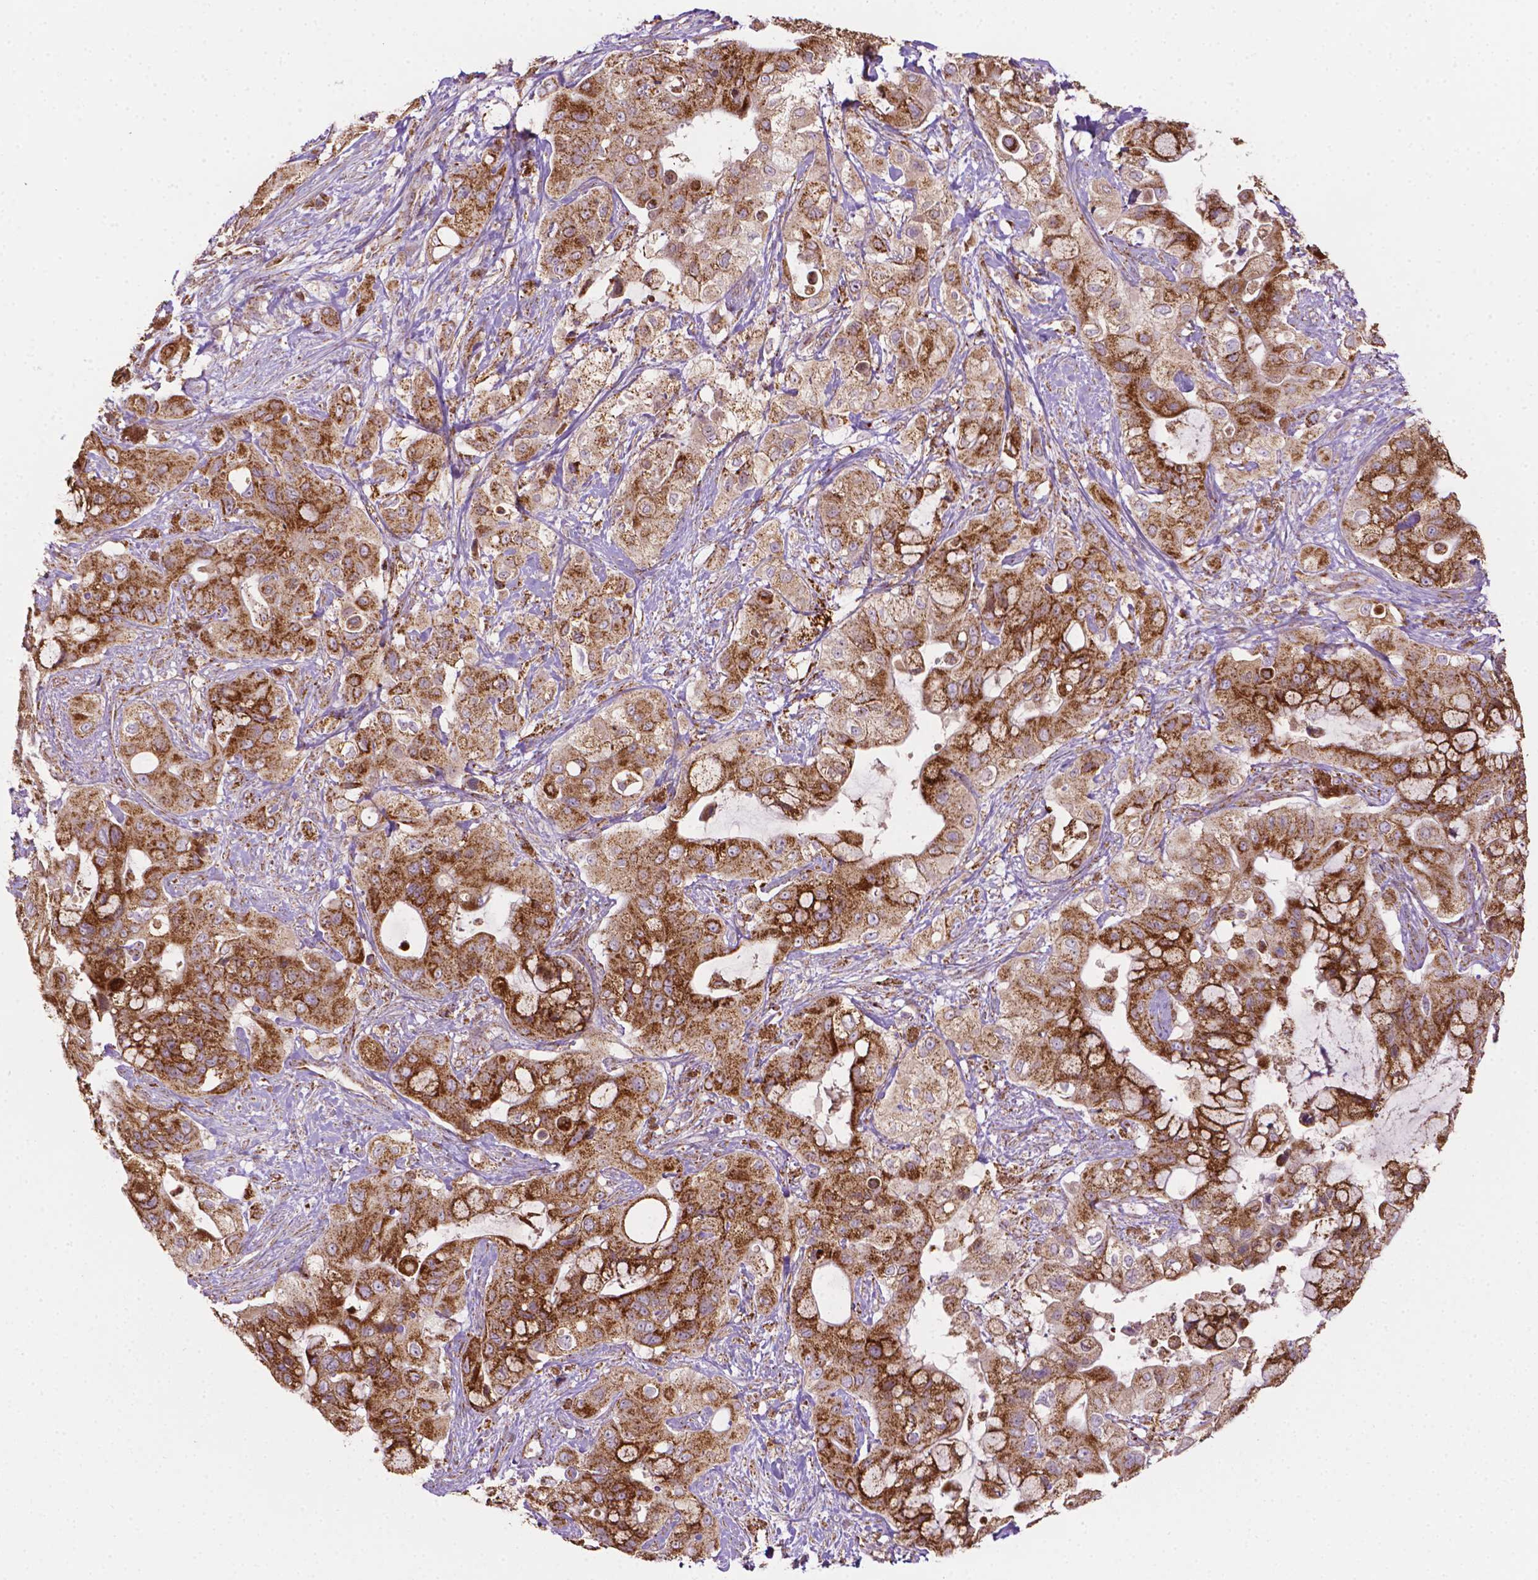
{"staining": {"intensity": "strong", "quantity": ">75%", "location": "cytoplasmic/membranous"}, "tissue": "pancreatic cancer", "cell_type": "Tumor cells", "image_type": "cancer", "snomed": [{"axis": "morphology", "description": "Adenocarcinoma, NOS"}, {"axis": "topography", "description": "Pancreas"}], "caption": "The immunohistochemical stain labels strong cytoplasmic/membranous expression in tumor cells of adenocarcinoma (pancreatic) tissue.", "gene": "ILVBL", "patient": {"sex": "male", "age": 71}}